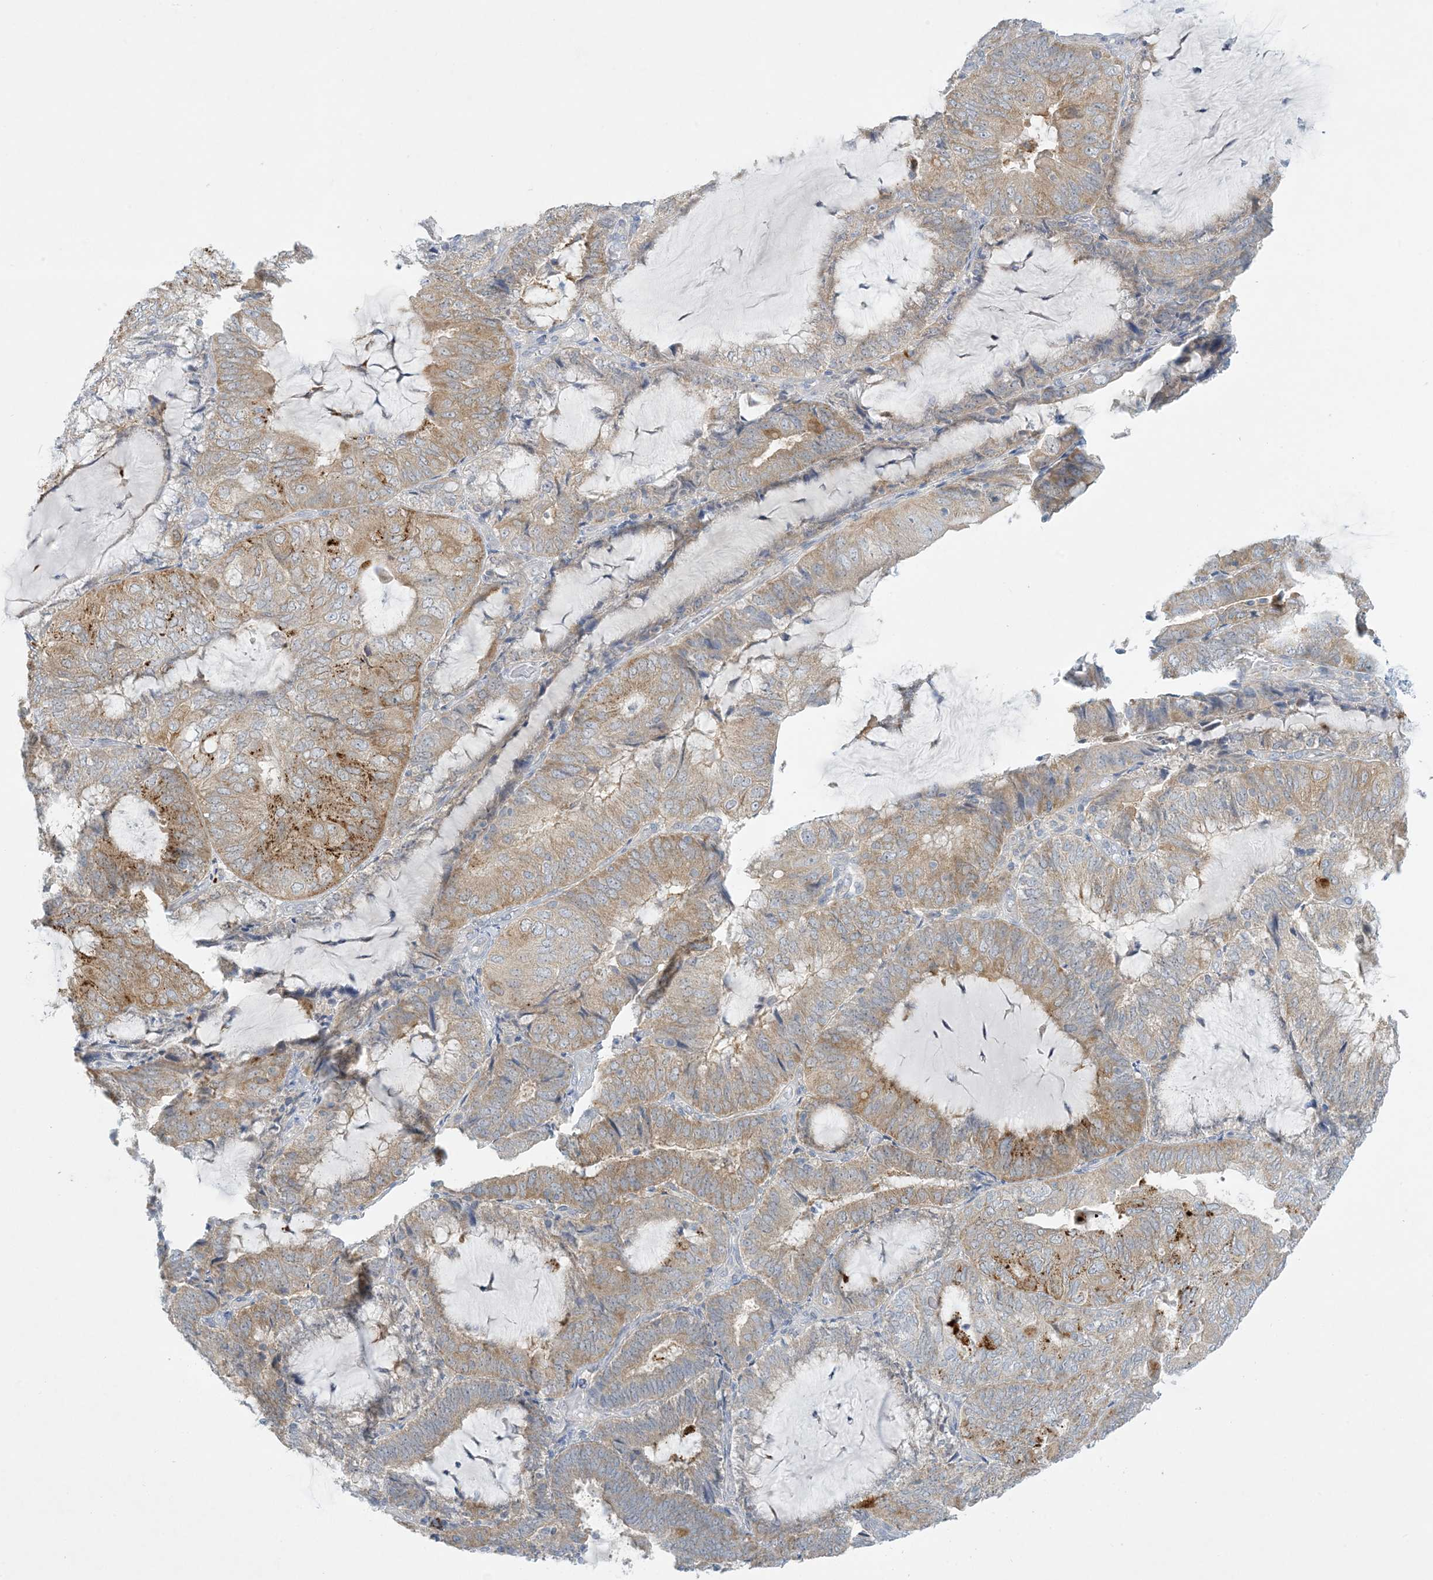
{"staining": {"intensity": "moderate", "quantity": ">75%", "location": "cytoplasmic/membranous"}, "tissue": "endometrial cancer", "cell_type": "Tumor cells", "image_type": "cancer", "snomed": [{"axis": "morphology", "description": "Adenocarcinoma, NOS"}, {"axis": "topography", "description": "Endometrium"}], "caption": "Immunohistochemistry (IHC) staining of endometrial cancer (adenocarcinoma), which displays medium levels of moderate cytoplasmic/membranous positivity in approximately >75% of tumor cells indicating moderate cytoplasmic/membranous protein expression. The staining was performed using DAB (brown) for protein detection and nuclei were counterstained in hematoxylin (blue).", "gene": "MRPS18A", "patient": {"sex": "female", "age": 81}}